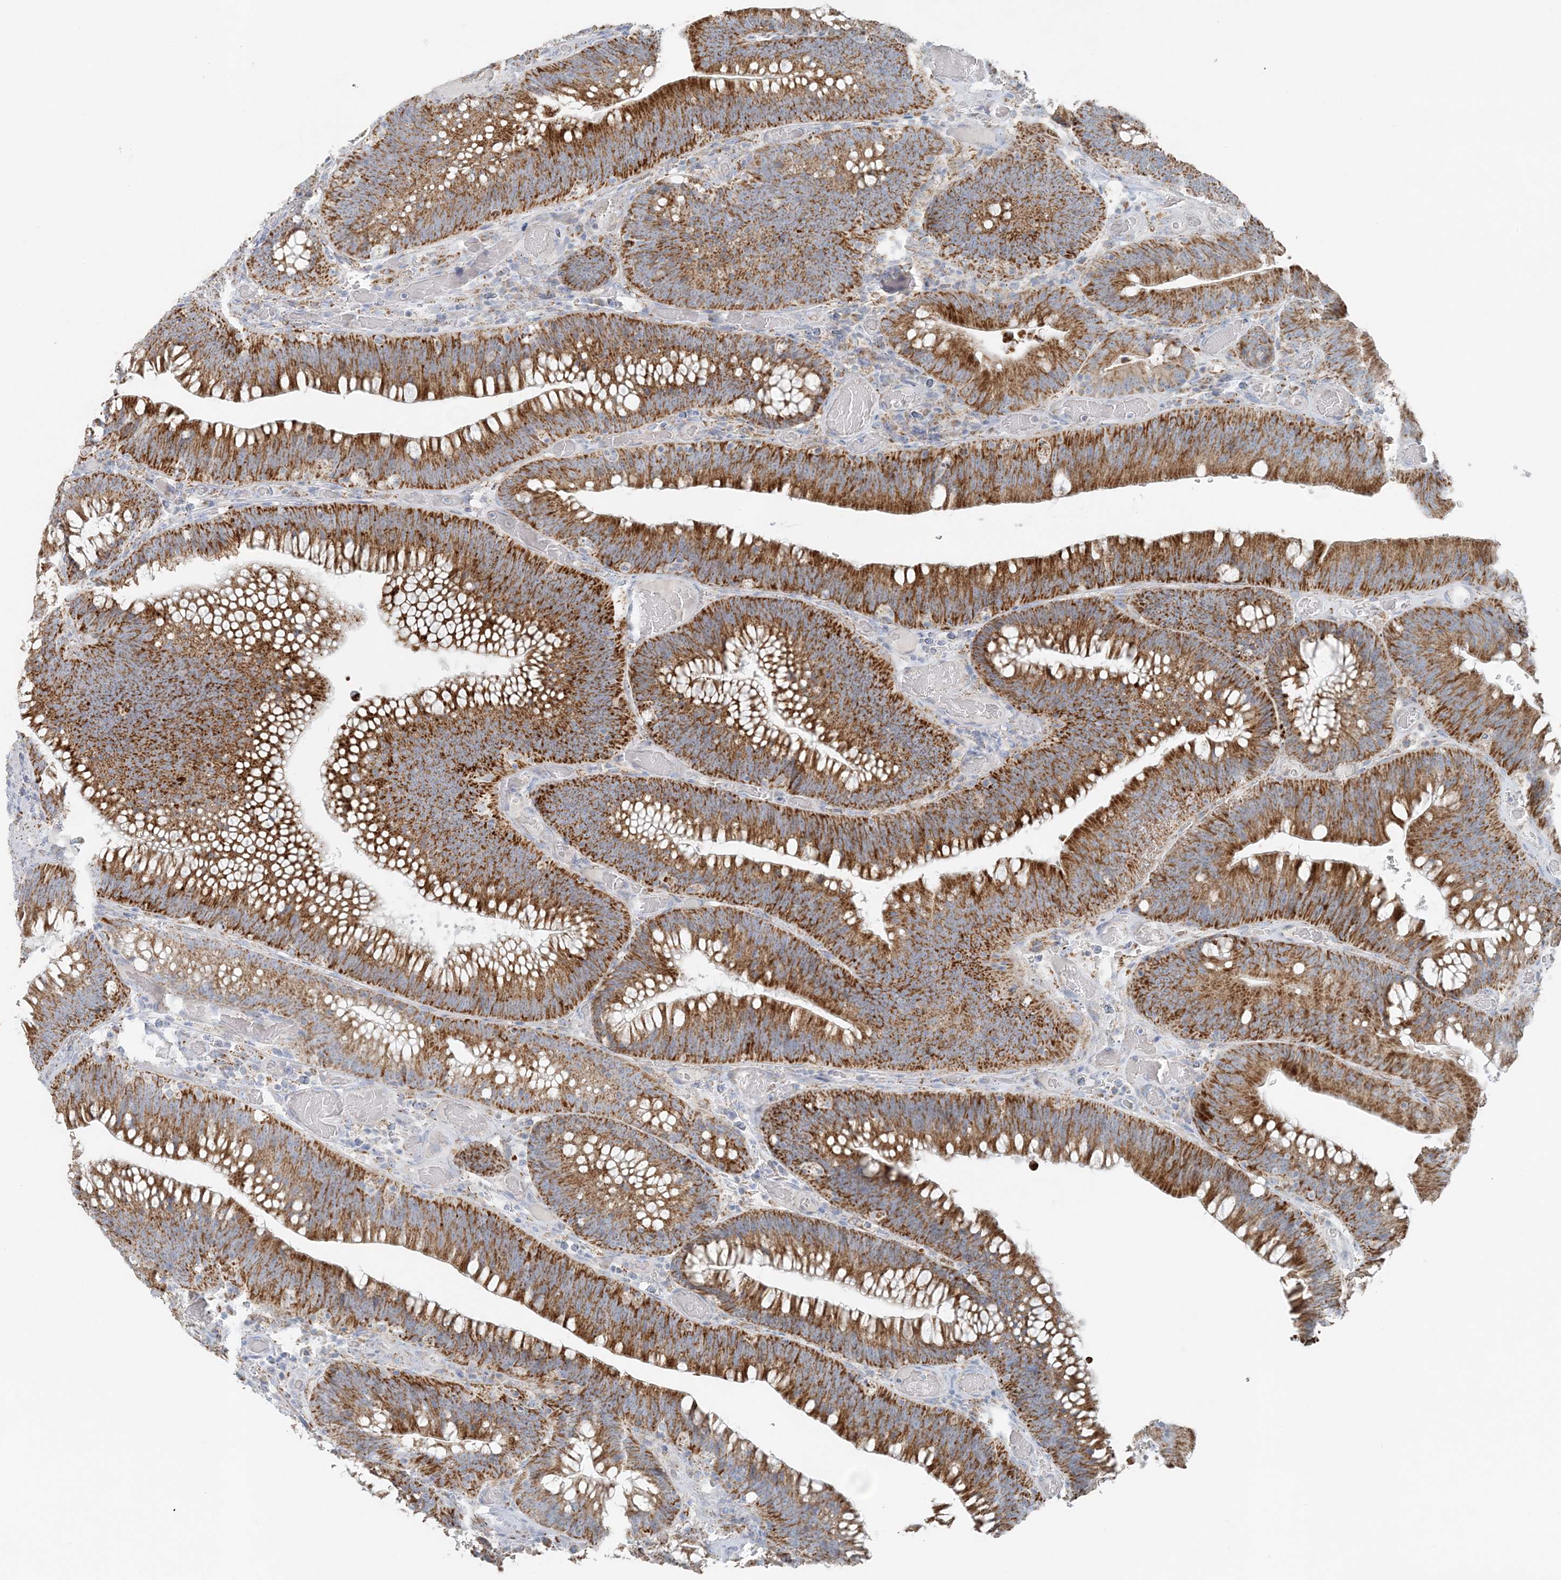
{"staining": {"intensity": "strong", "quantity": ">75%", "location": "cytoplasmic/membranous"}, "tissue": "colorectal cancer", "cell_type": "Tumor cells", "image_type": "cancer", "snomed": [{"axis": "morphology", "description": "Normal tissue, NOS"}, {"axis": "topography", "description": "Colon"}], "caption": "Immunohistochemical staining of colorectal cancer exhibits high levels of strong cytoplasmic/membranous positivity in about >75% of tumor cells. (IHC, brightfield microscopy, high magnification).", "gene": "PCCB", "patient": {"sex": "female", "age": 82}}